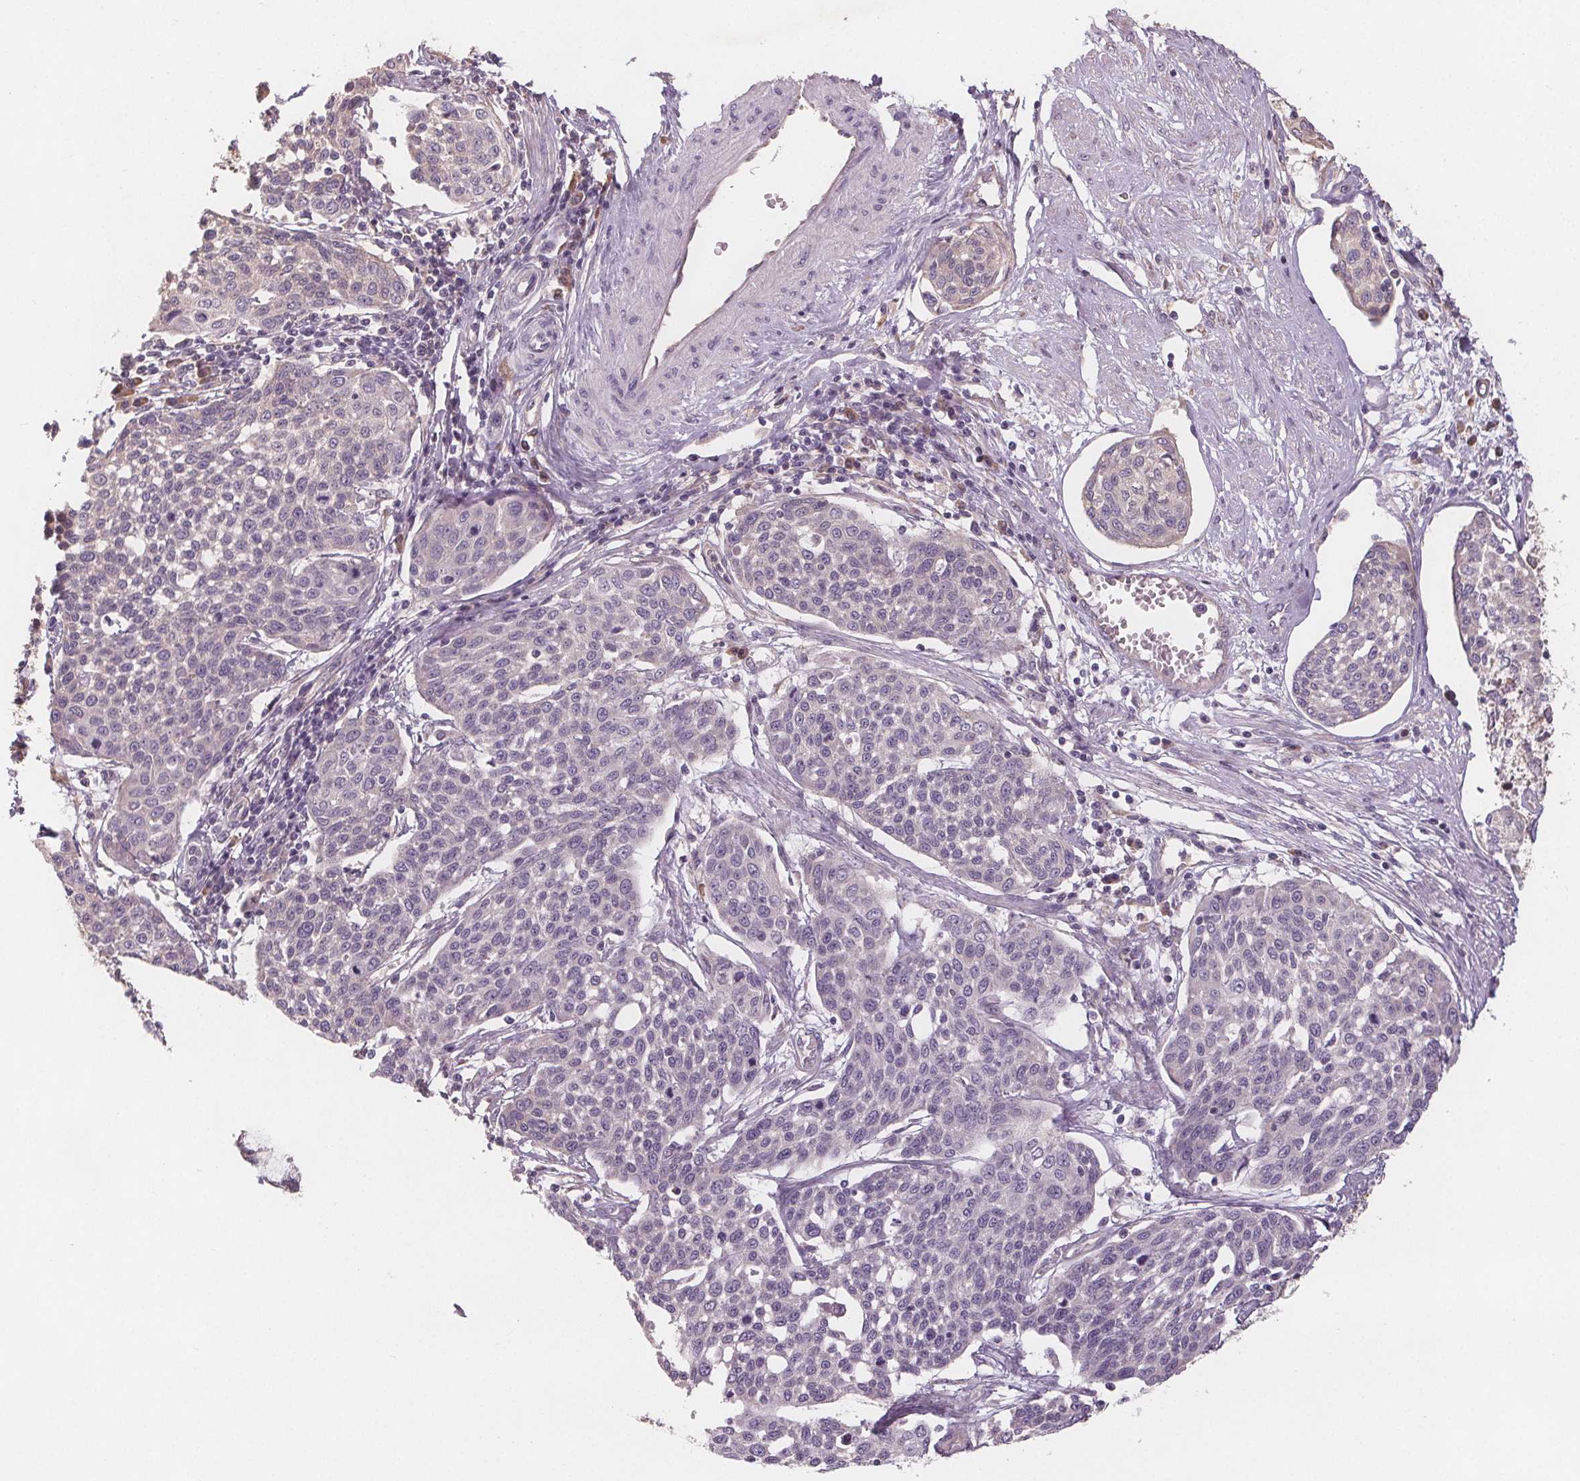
{"staining": {"intensity": "negative", "quantity": "none", "location": "none"}, "tissue": "cervical cancer", "cell_type": "Tumor cells", "image_type": "cancer", "snomed": [{"axis": "morphology", "description": "Squamous cell carcinoma, NOS"}, {"axis": "topography", "description": "Cervix"}], "caption": "Cervical squamous cell carcinoma was stained to show a protein in brown. There is no significant expression in tumor cells. (Brightfield microscopy of DAB immunohistochemistry (IHC) at high magnification).", "gene": "TMEM80", "patient": {"sex": "female", "age": 34}}